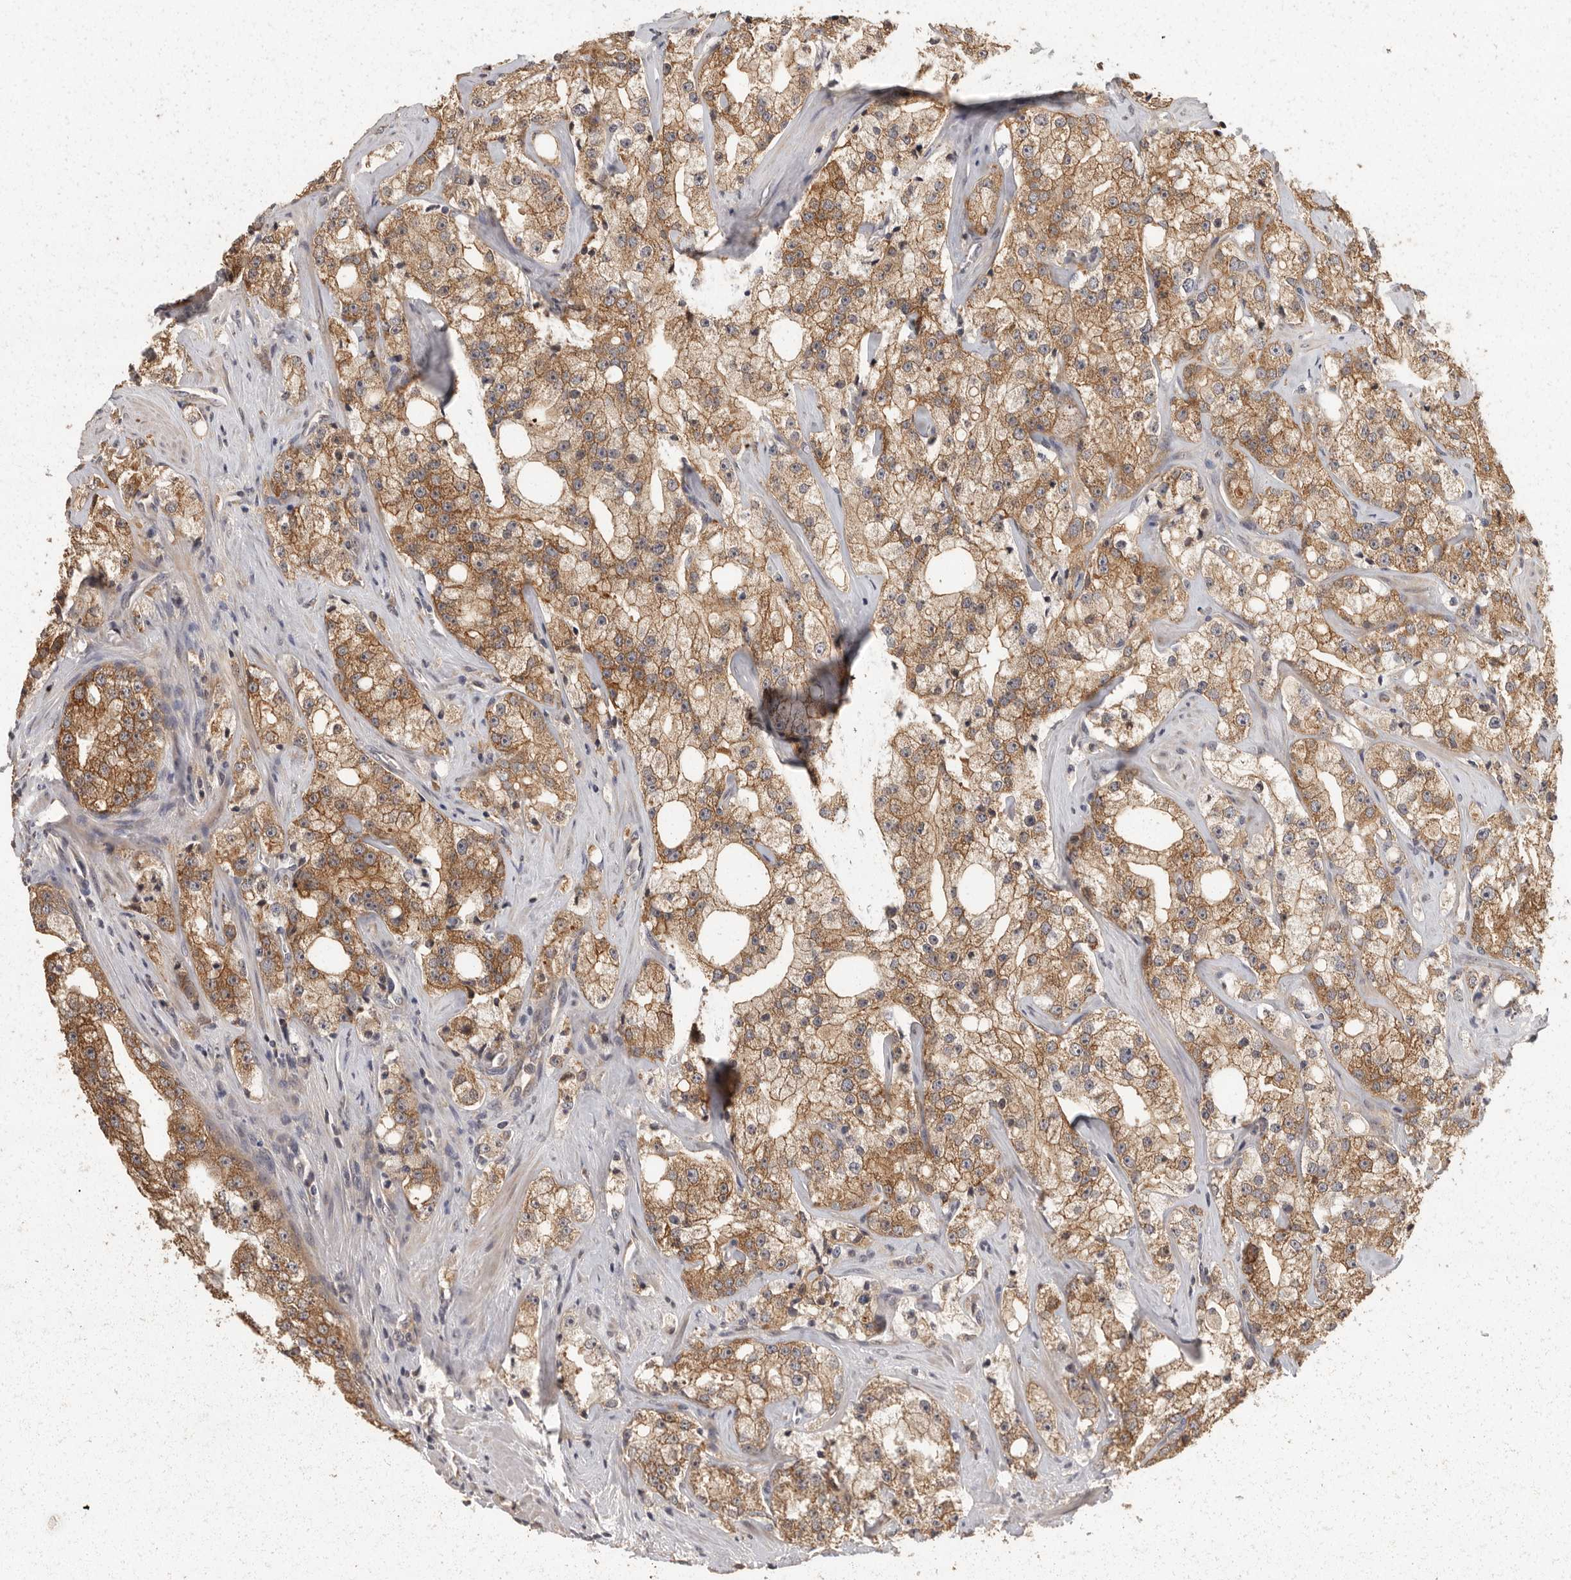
{"staining": {"intensity": "moderate", "quantity": ">75%", "location": "cytoplasmic/membranous"}, "tissue": "prostate cancer", "cell_type": "Tumor cells", "image_type": "cancer", "snomed": [{"axis": "morphology", "description": "Adenocarcinoma, High grade"}, {"axis": "topography", "description": "Prostate"}], "caption": "Adenocarcinoma (high-grade) (prostate) tissue demonstrates moderate cytoplasmic/membranous positivity in approximately >75% of tumor cells, visualized by immunohistochemistry. The staining was performed using DAB (3,3'-diaminobenzidine), with brown indicating positive protein expression. Nuclei are stained blue with hematoxylin.", "gene": "BAIAP2", "patient": {"sex": "male", "age": 64}}